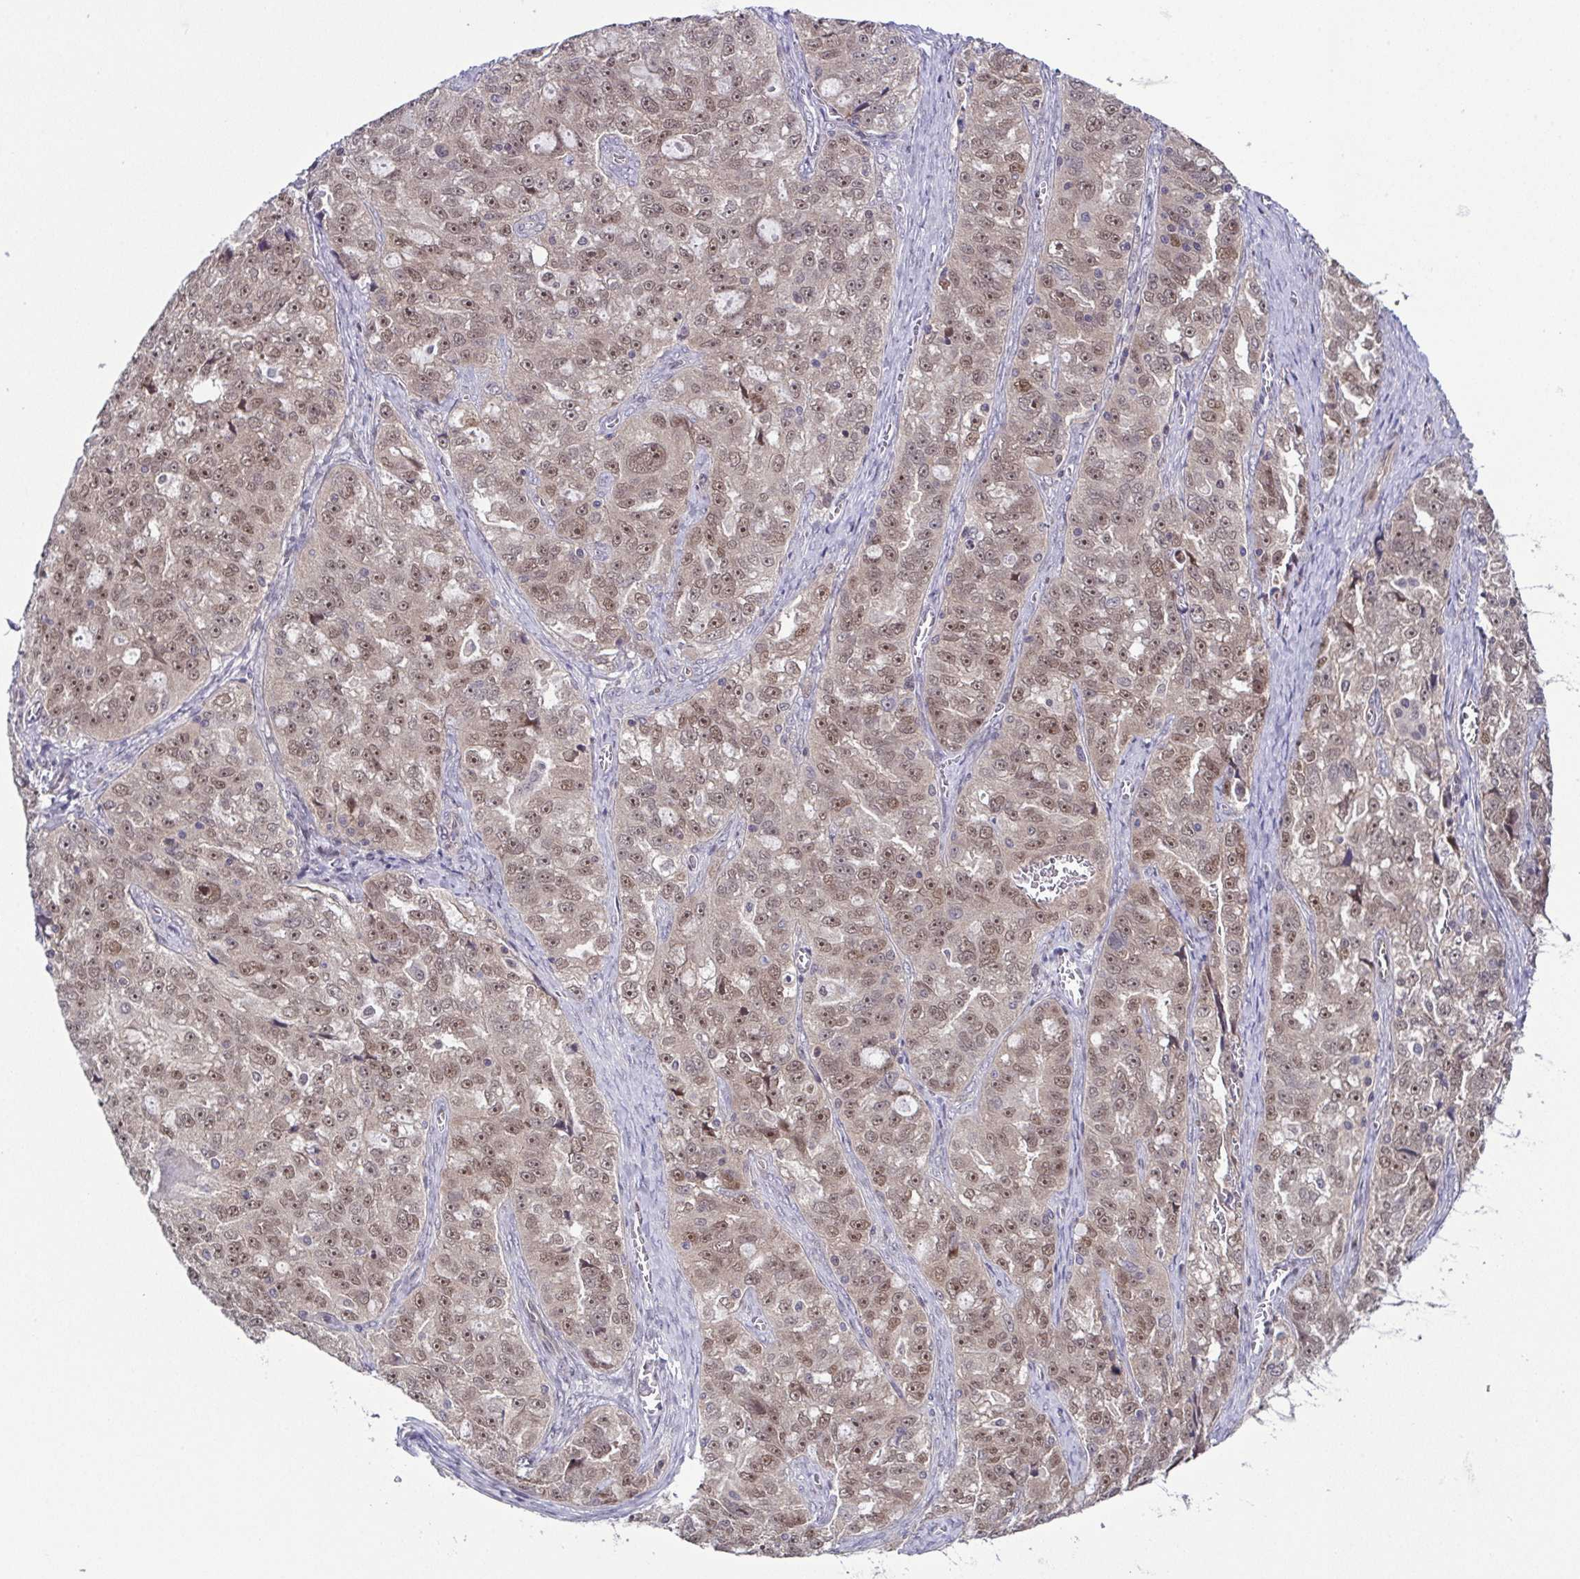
{"staining": {"intensity": "weak", "quantity": ">75%", "location": "nuclear"}, "tissue": "ovarian cancer", "cell_type": "Tumor cells", "image_type": "cancer", "snomed": [{"axis": "morphology", "description": "Cystadenocarcinoma, serous, NOS"}, {"axis": "topography", "description": "Ovary"}], "caption": "Immunohistochemical staining of ovarian serous cystadenocarcinoma reveals low levels of weak nuclear positivity in about >75% of tumor cells.", "gene": "DNAJB1", "patient": {"sex": "female", "age": 51}}